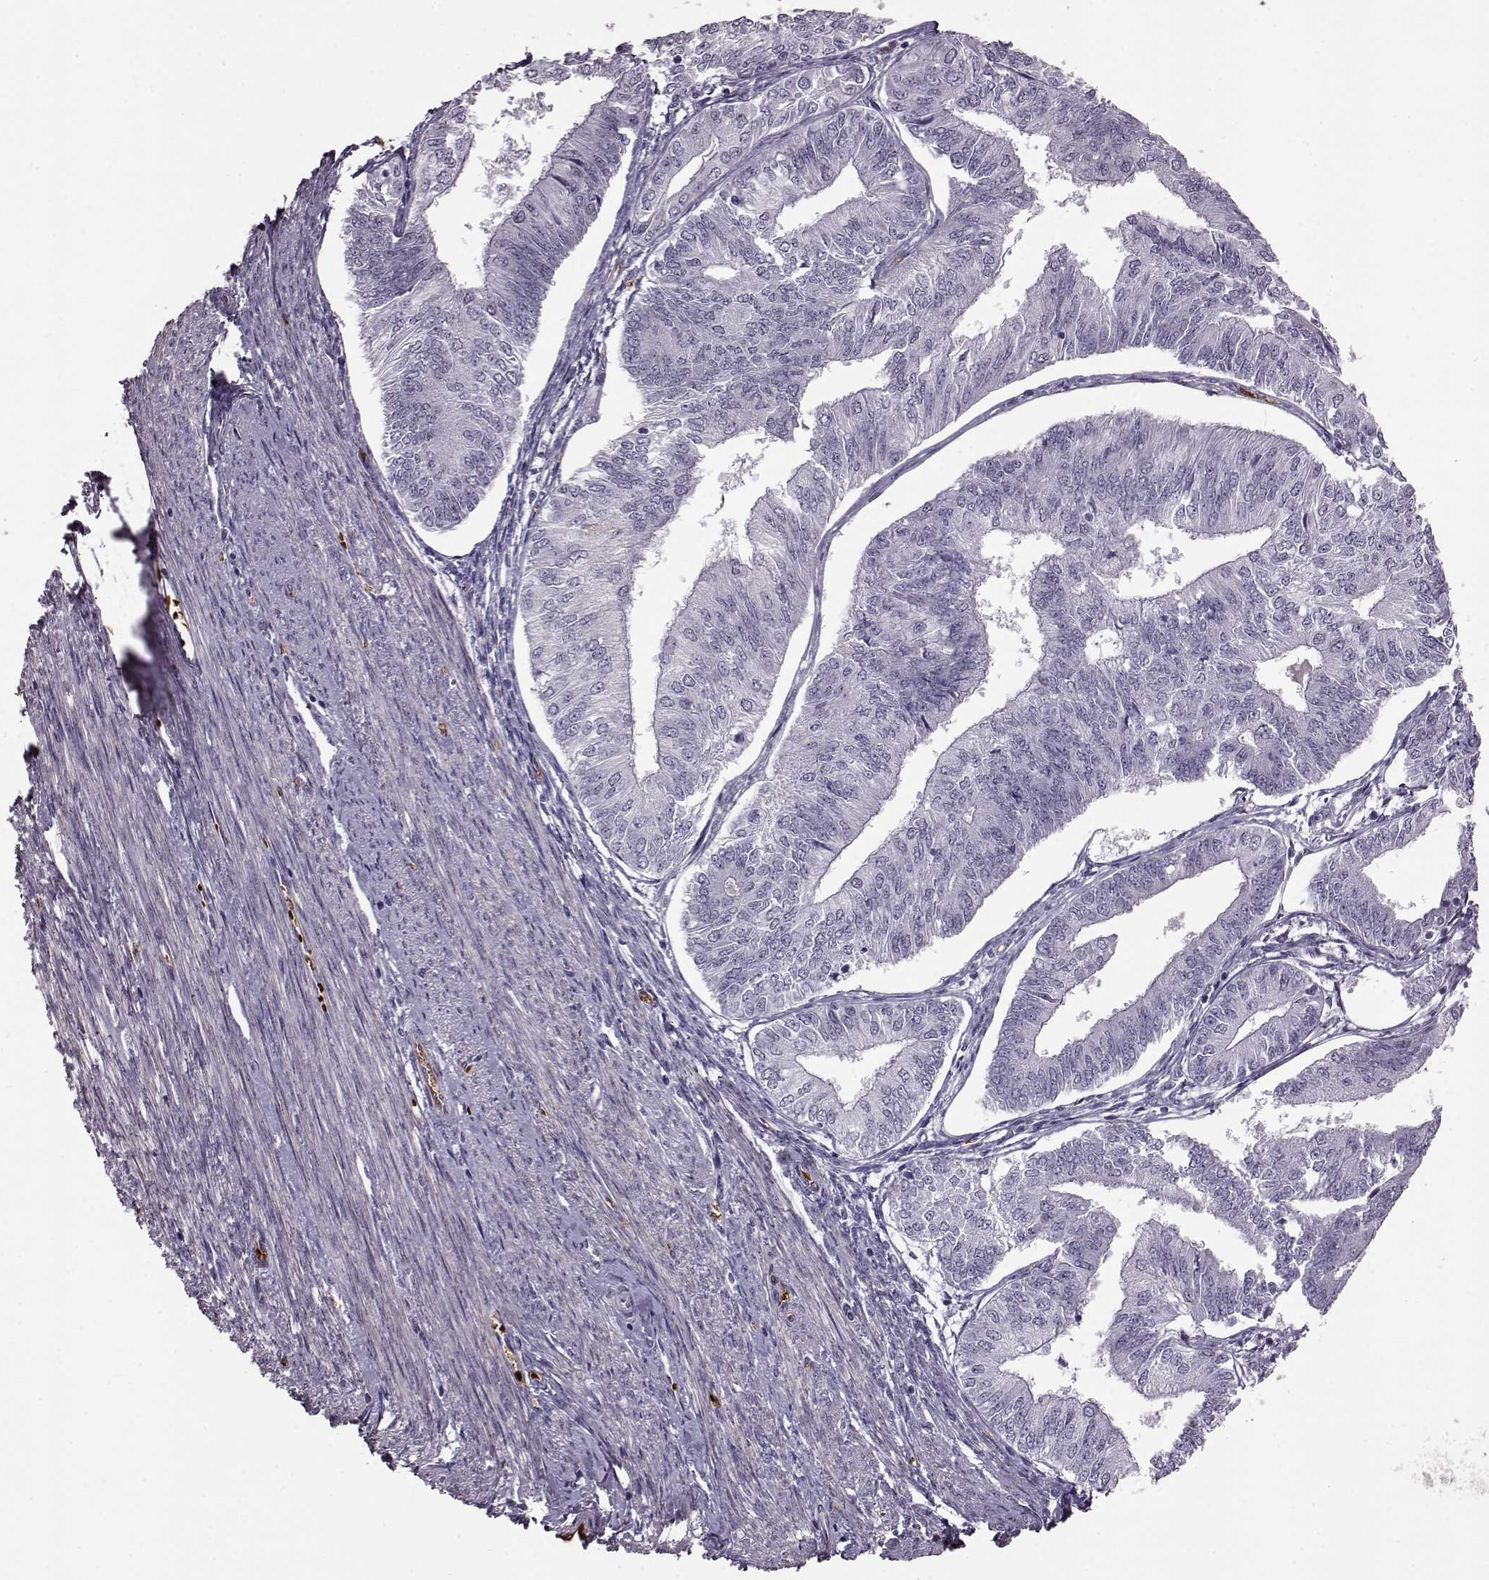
{"staining": {"intensity": "negative", "quantity": "none", "location": "none"}, "tissue": "endometrial cancer", "cell_type": "Tumor cells", "image_type": "cancer", "snomed": [{"axis": "morphology", "description": "Adenocarcinoma, NOS"}, {"axis": "topography", "description": "Endometrium"}], "caption": "This micrograph is of adenocarcinoma (endometrial) stained with IHC to label a protein in brown with the nuclei are counter-stained blue. There is no staining in tumor cells.", "gene": "PROP1", "patient": {"sex": "female", "age": 58}}